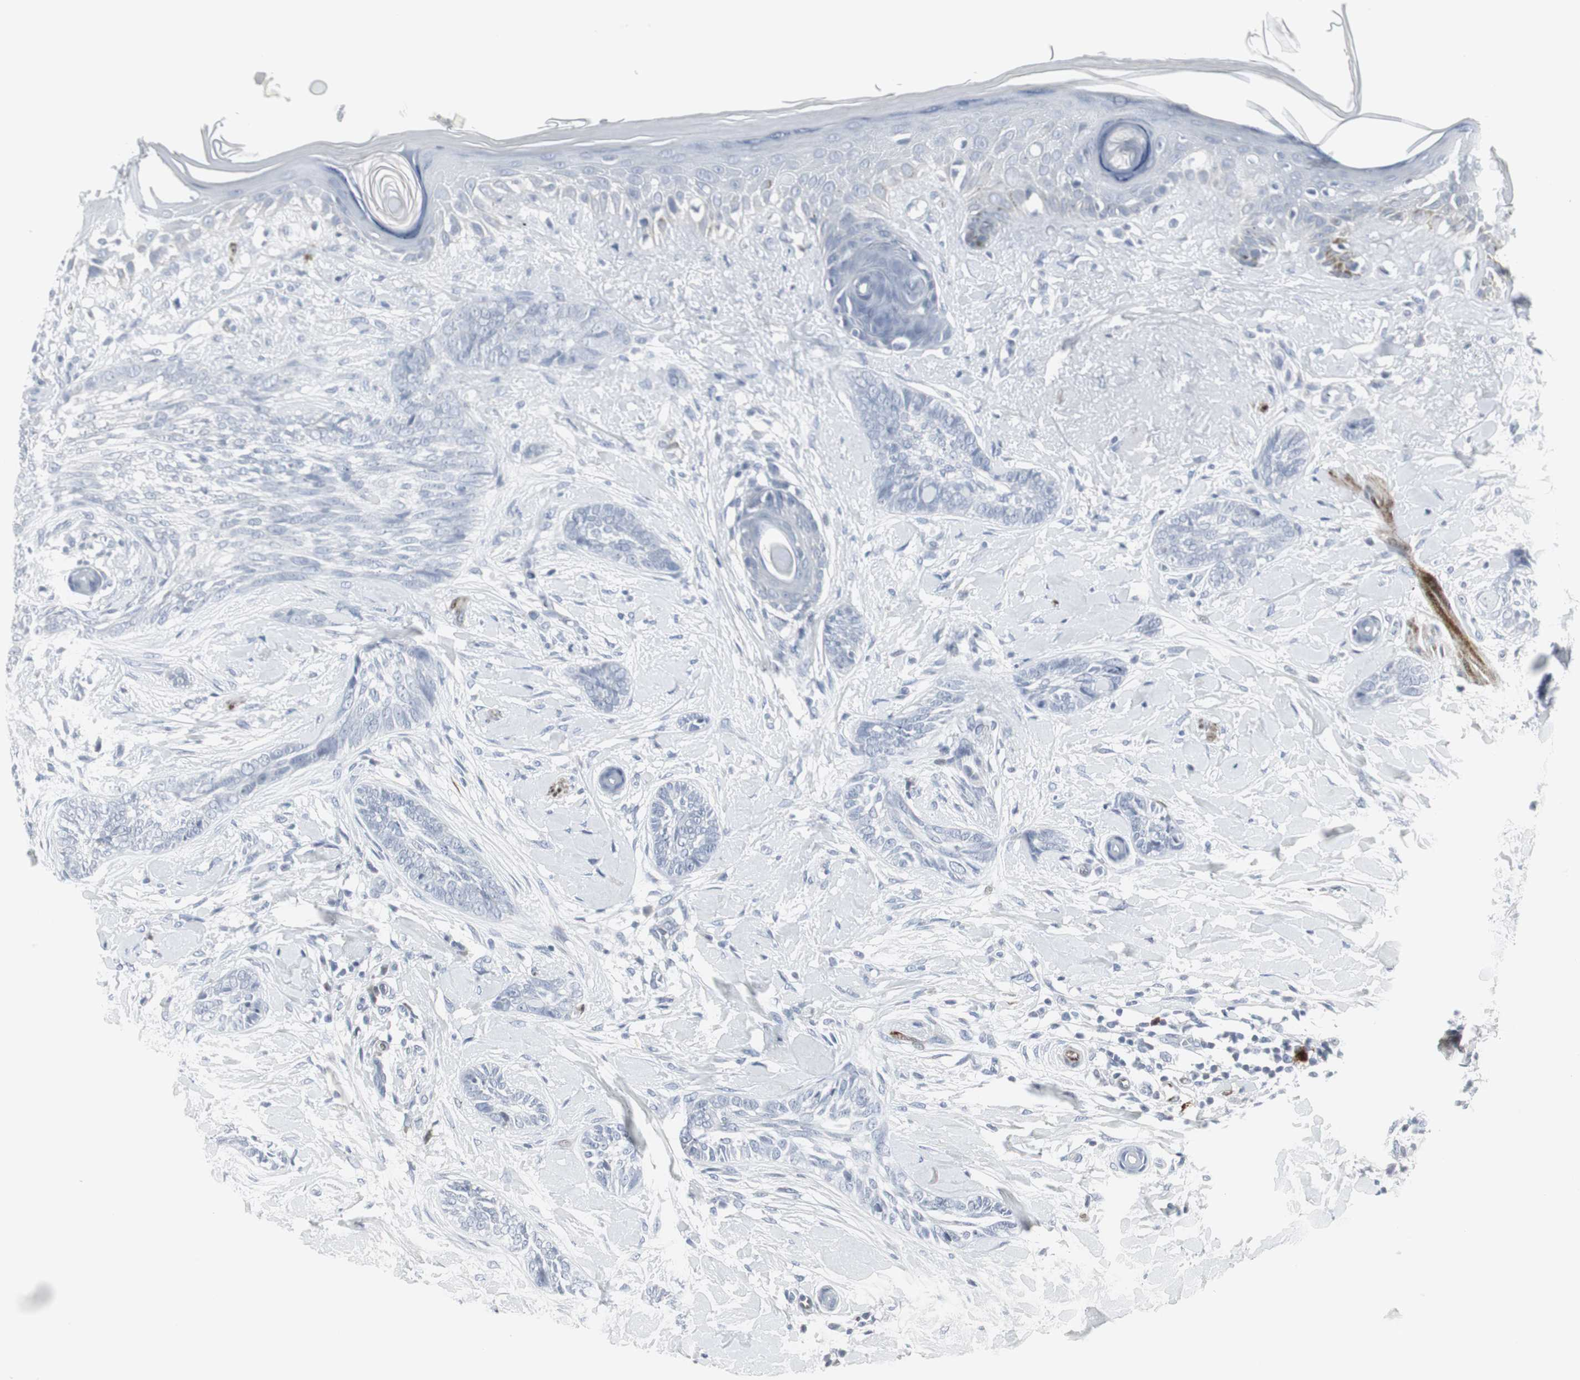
{"staining": {"intensity": "negative", "quantity": "none", "location": "none"}, "tissue": "skin cancer", "cell_type": "Tumor cells", "image_type": "cancer", "snomed": [{"axis": "morphology", "description": "Basal cell carcinoma"}, {"axis": "topography", "description": "Skin"}], "caption": "Protein analysis of skin basal cell carcinoma exhibits no significant expression in tumor cells.", "gene": "PPP1R14A", "patient": {"sex": "female", "age": 58}}